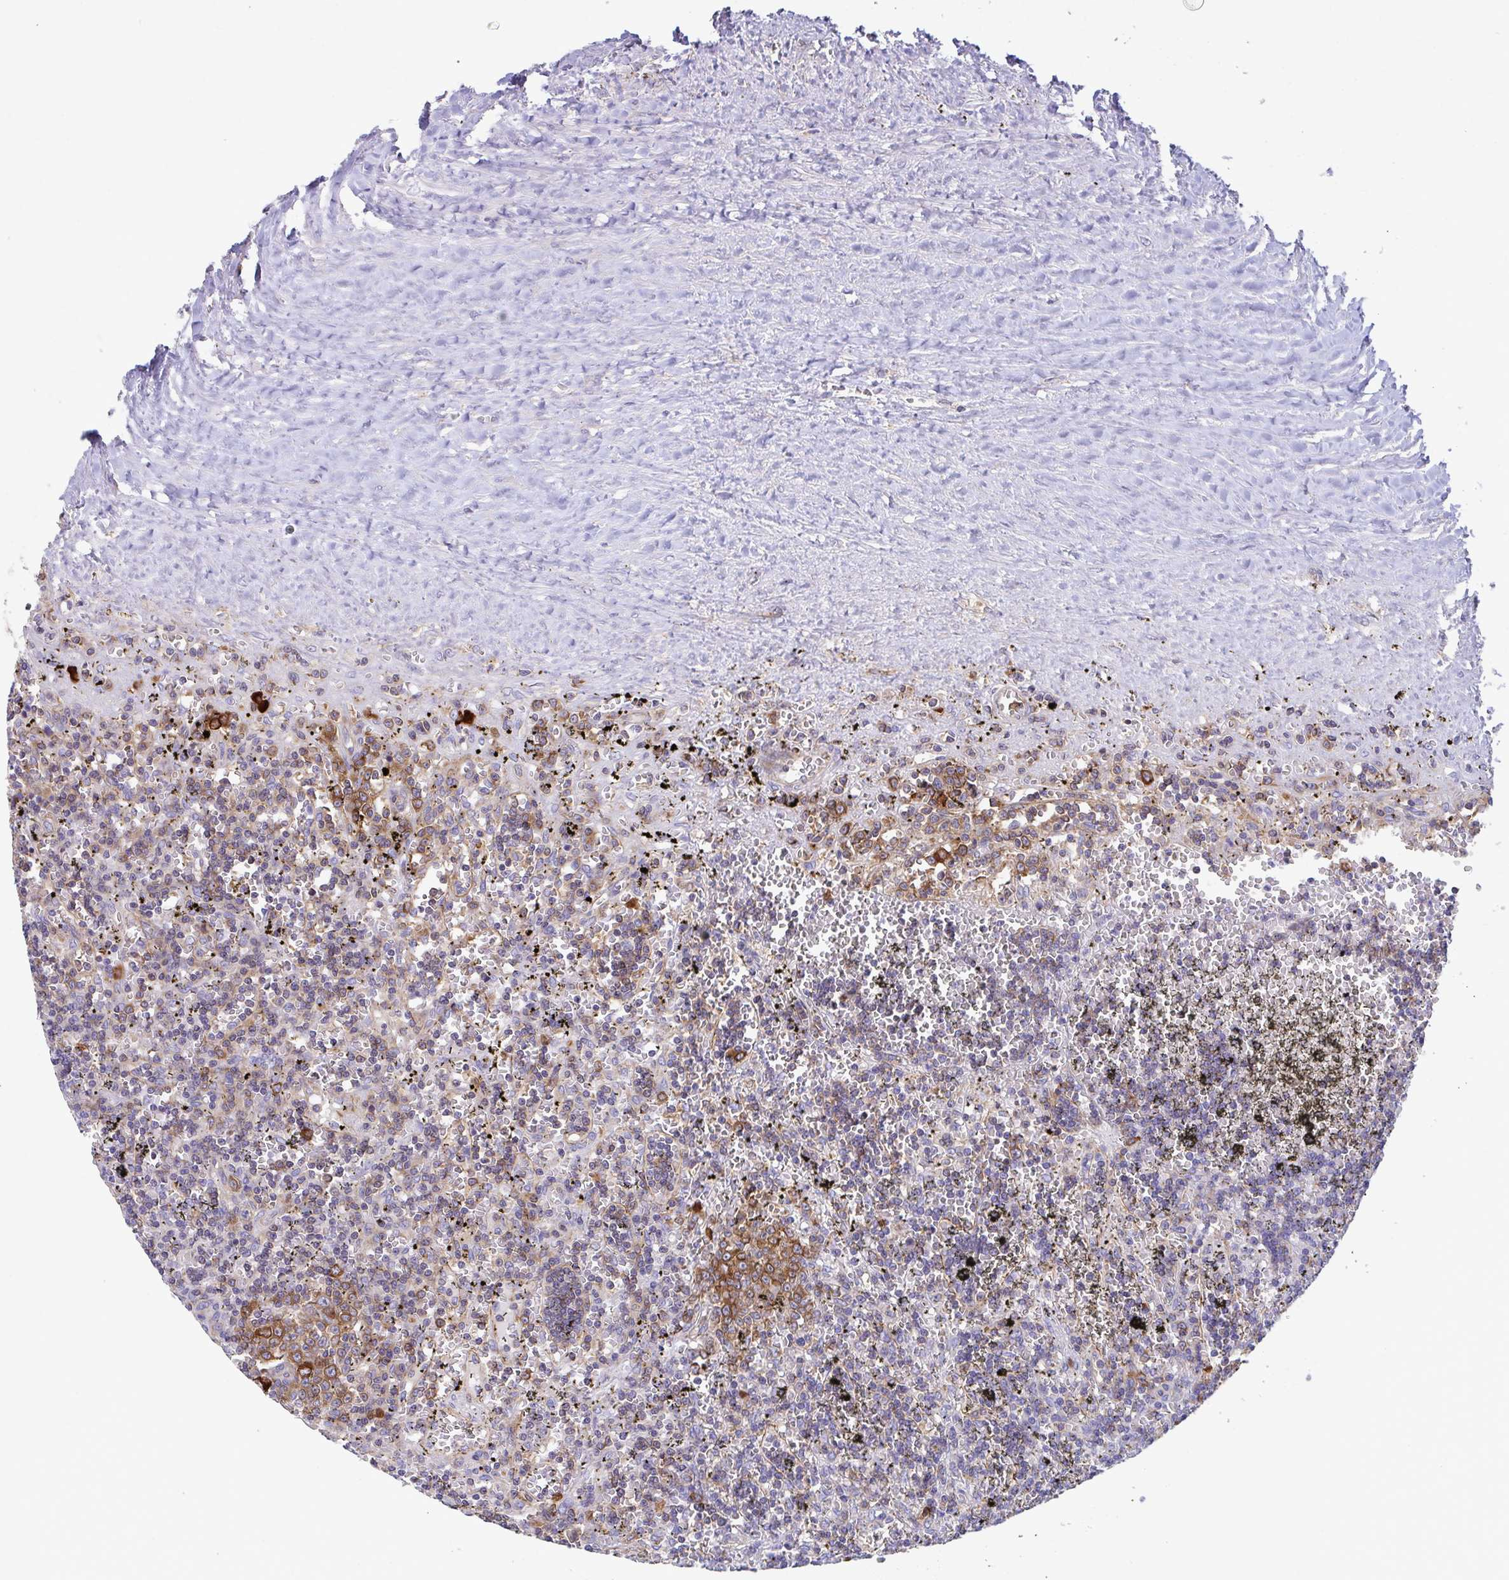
{"staining": {"intensity": "moderate", "quantity": "<25%", "location": "cytoplasmic/membranous"}, "tissue": "lymphoma", "cell_type": "Tumor cells", "image_type": "cancer", "snomed": [{"axis": "morphology", "description": "Malignant lymphoma, non-Hodgkin's type, Low grade"}, {"axis": "topography", "description": "Spleen"}], "caption": "A high-resolution histopathology image shows immunohistochemistry (IHC) staining of low-grade malignant lymphoma, non-Hodgkin's type, which displays moderate cytoplasmic/membranous expression in about <25% of tumor cells.", "gene": "YARS2", "patient": {"sex": "male", "age": 60}}